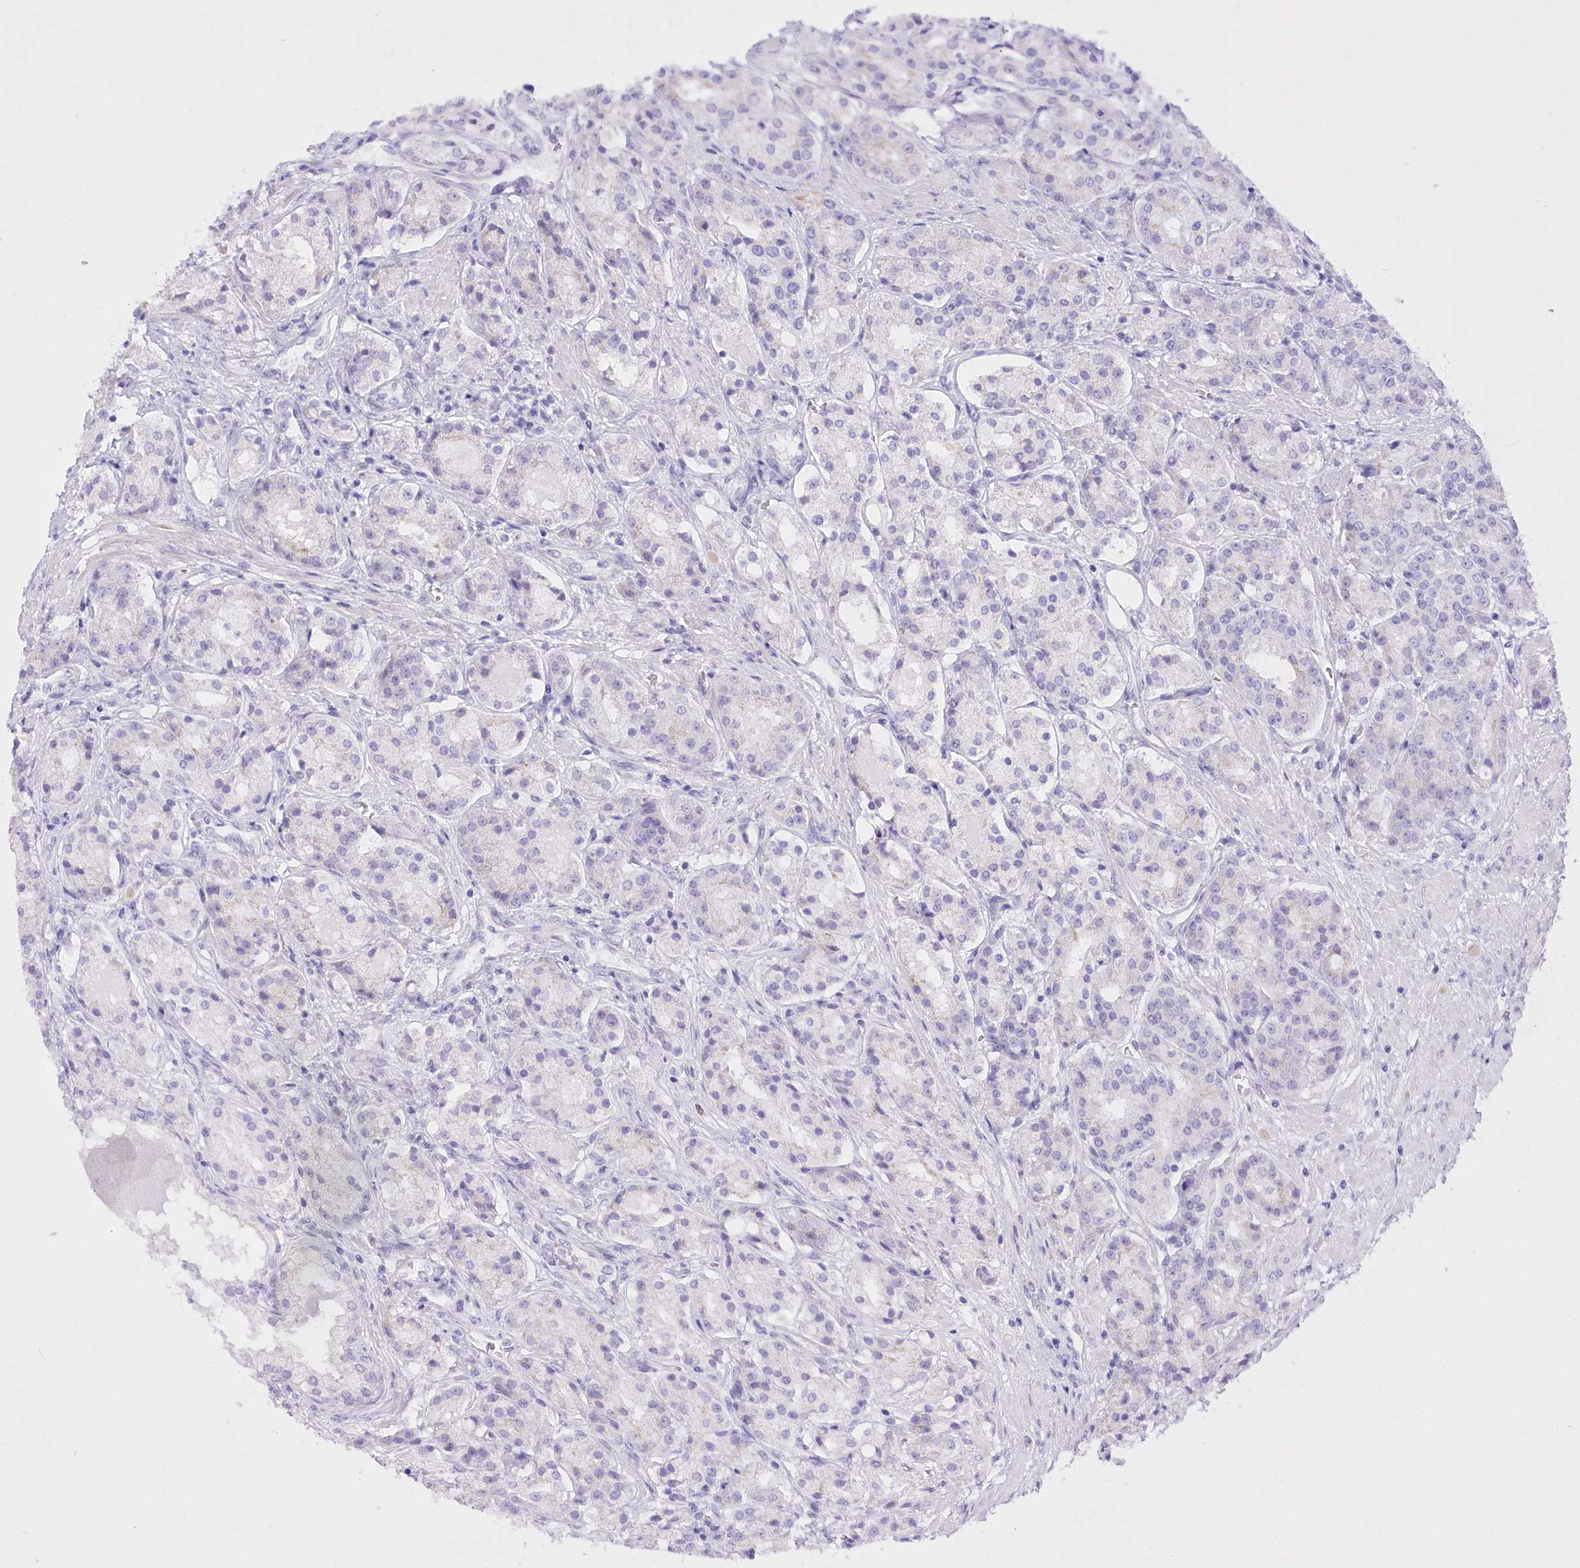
{"staining": {"intensity": "negative", "quantity": "none", "location": "none"}, "tissue": "prostate cancer", "cell_type": "Tumor cells", "image_type": "cancer", "snomed": [{"axis": "morphology", "description": "Adenocarcinoma, High grade"}, {"axis": "topography", "description": "Prostate"}], "caption": "Prostate cancer was stained to show a protein in brown. There is no significant positivity in tumor cells.", "gene": "BEND7", "patient": {"sex": "male", "age": 60}}